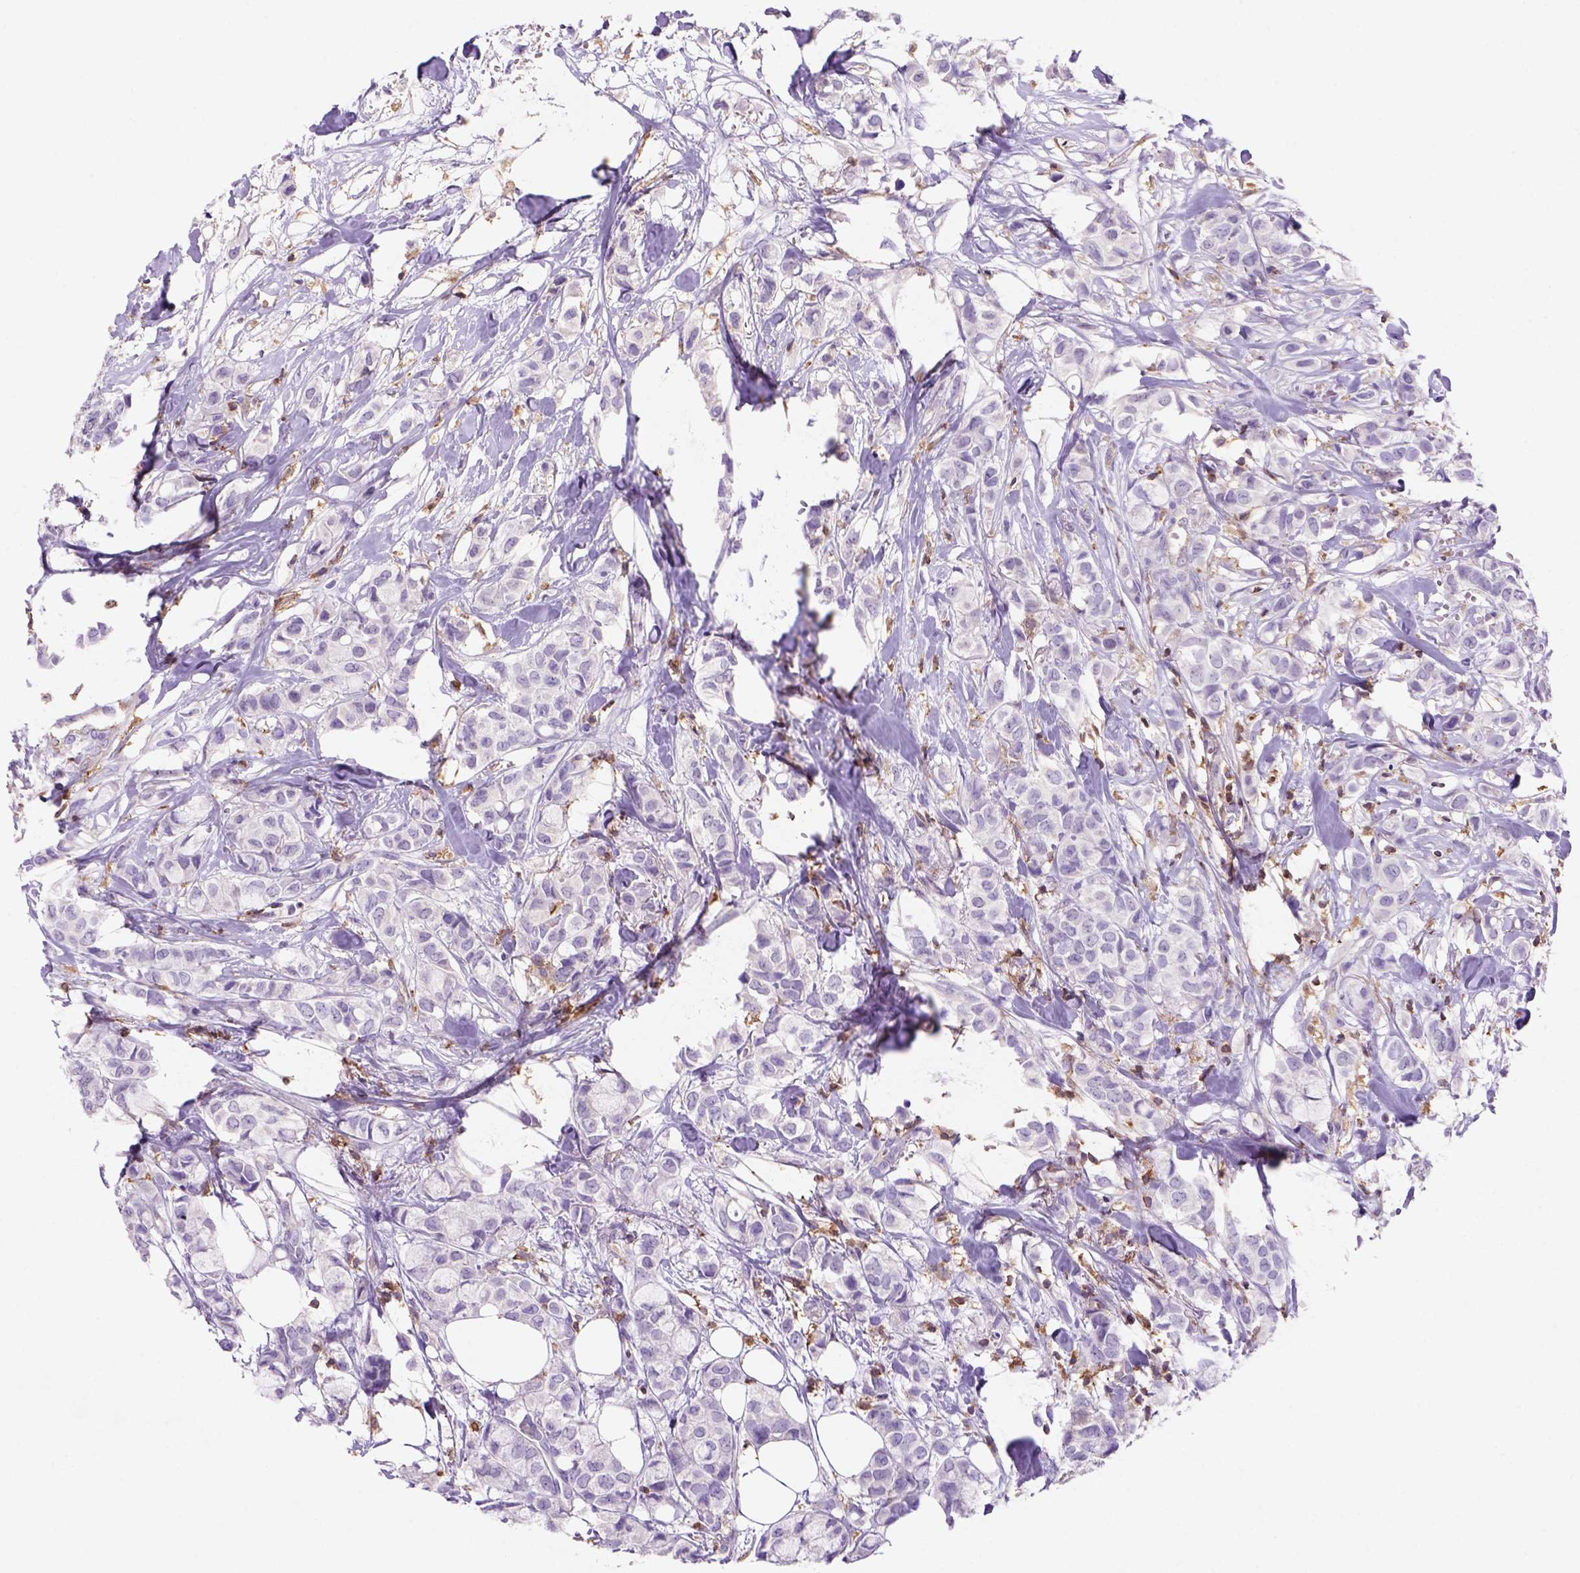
{"staining": {"intensity": "negative", "quantity": "none", "location": "none"}, "tissue": "breast cancer", "cell_type": "Tumor cells", "image_type": "cancer", "snomed": [{"axis": "morphology", "description": "Duct carcinoma"}, {"axis": "topography", "description": "Breast"}], "caption": "Immunohistochemical staining of intraductal carcinoma (breast) shows no significant positivity in tumor cells. (DAB immunohistochemistry (IHC) visualized using brightfield microscopy, high magnification).", "gene": "INPP5D", "patient": {"sex": "female", "age": 85}}